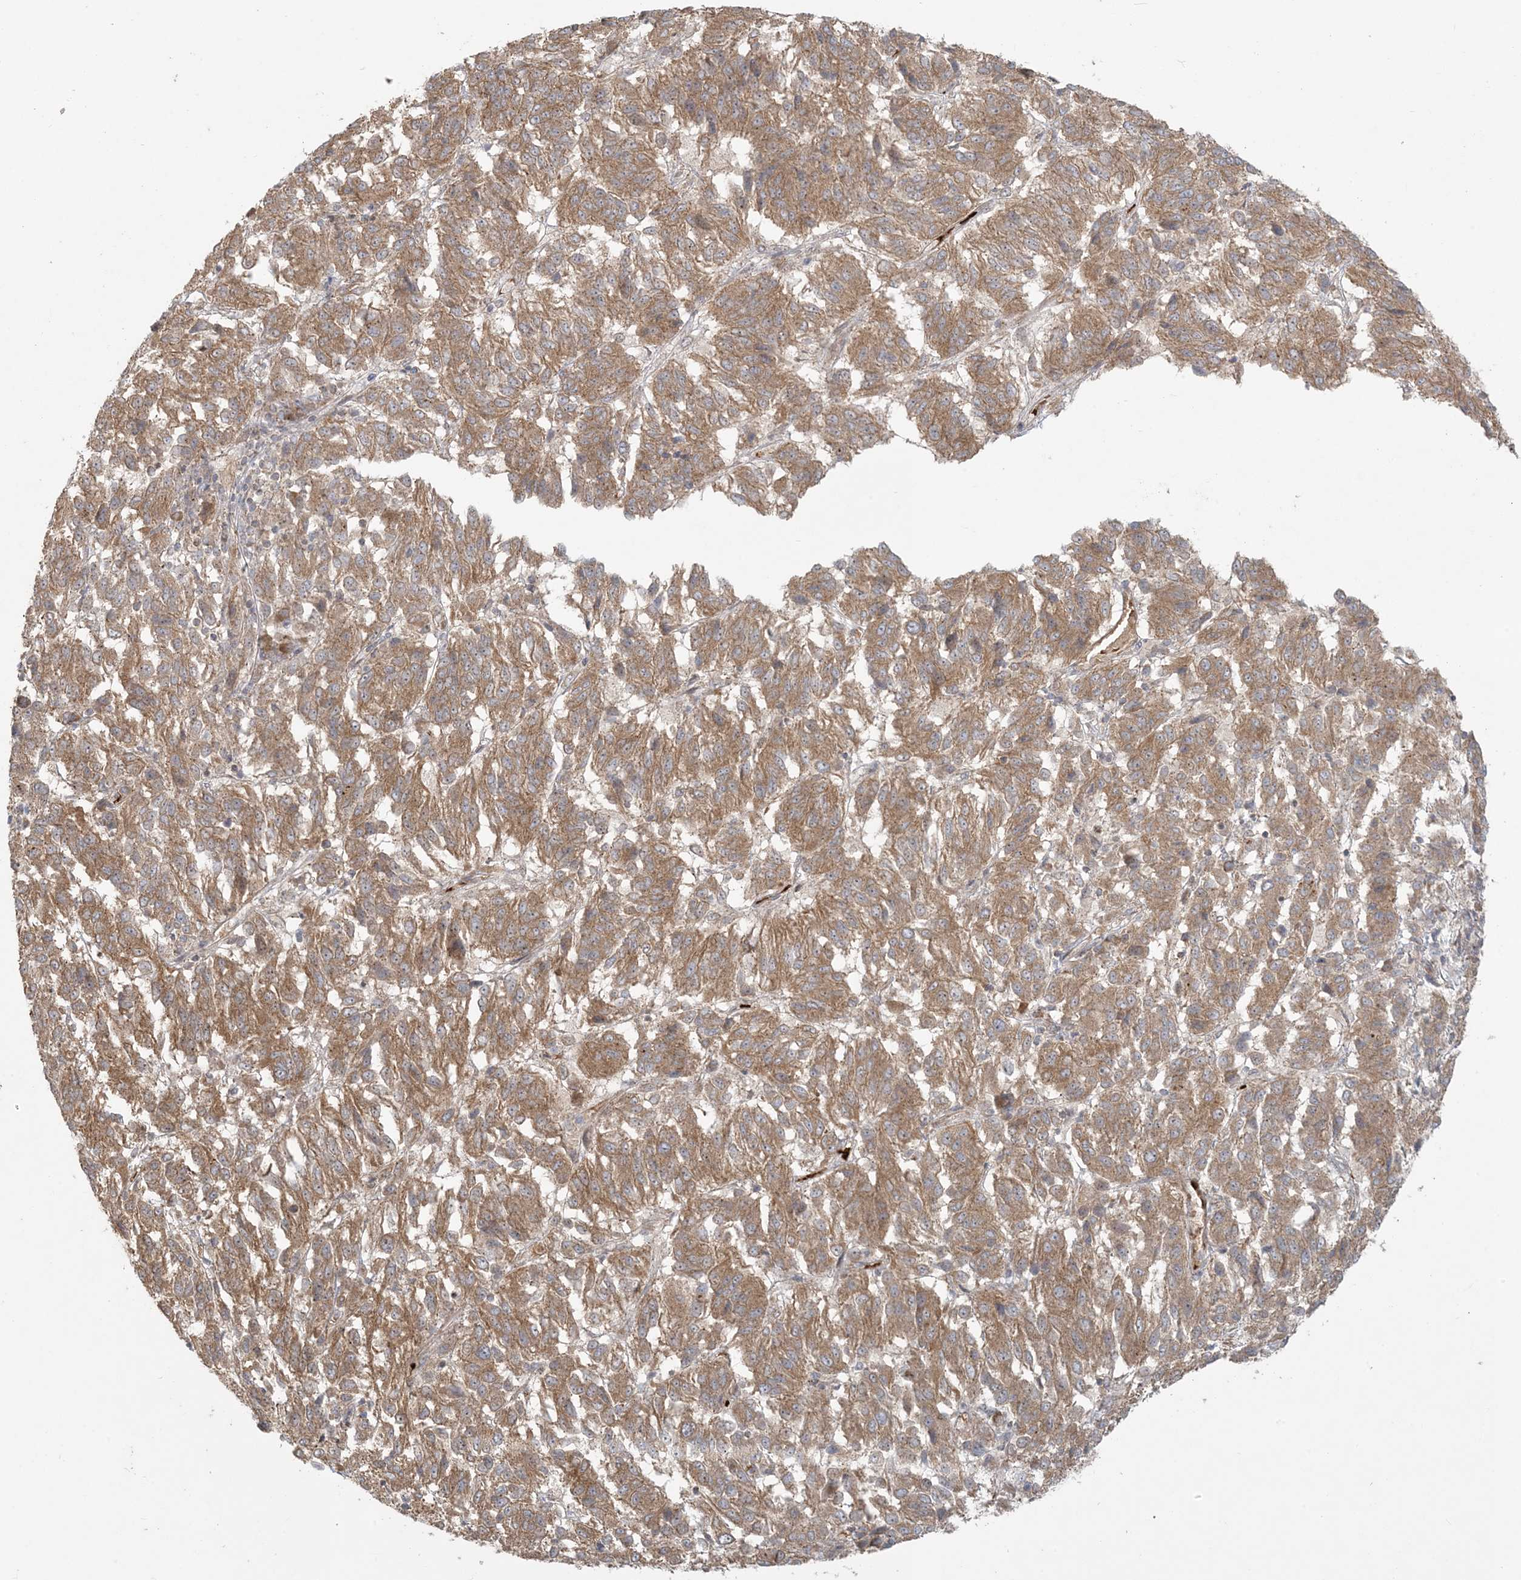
{"staining": {"intensity": "moderate", "quantity": ">75%", "location": "cytoplasmic/membranous"}, "tissue": "melanoma", "cell_type": "Tumor cells", "image_type": "cancer", "snomed": [{"axis": "morphology", "description": "Malignant melanoma, Metastatic site"}, {"axis": "topography", "description": "Lung"}], "caption": "Malignant melanoma (metastatic site) tissue reveals moderate cytoplasmic/membranous positivity in about >75% of tumor cells Nuclei are stained in blue.", "gene": "ABCF3", "patient": {"sex": "male", "age": 64}}